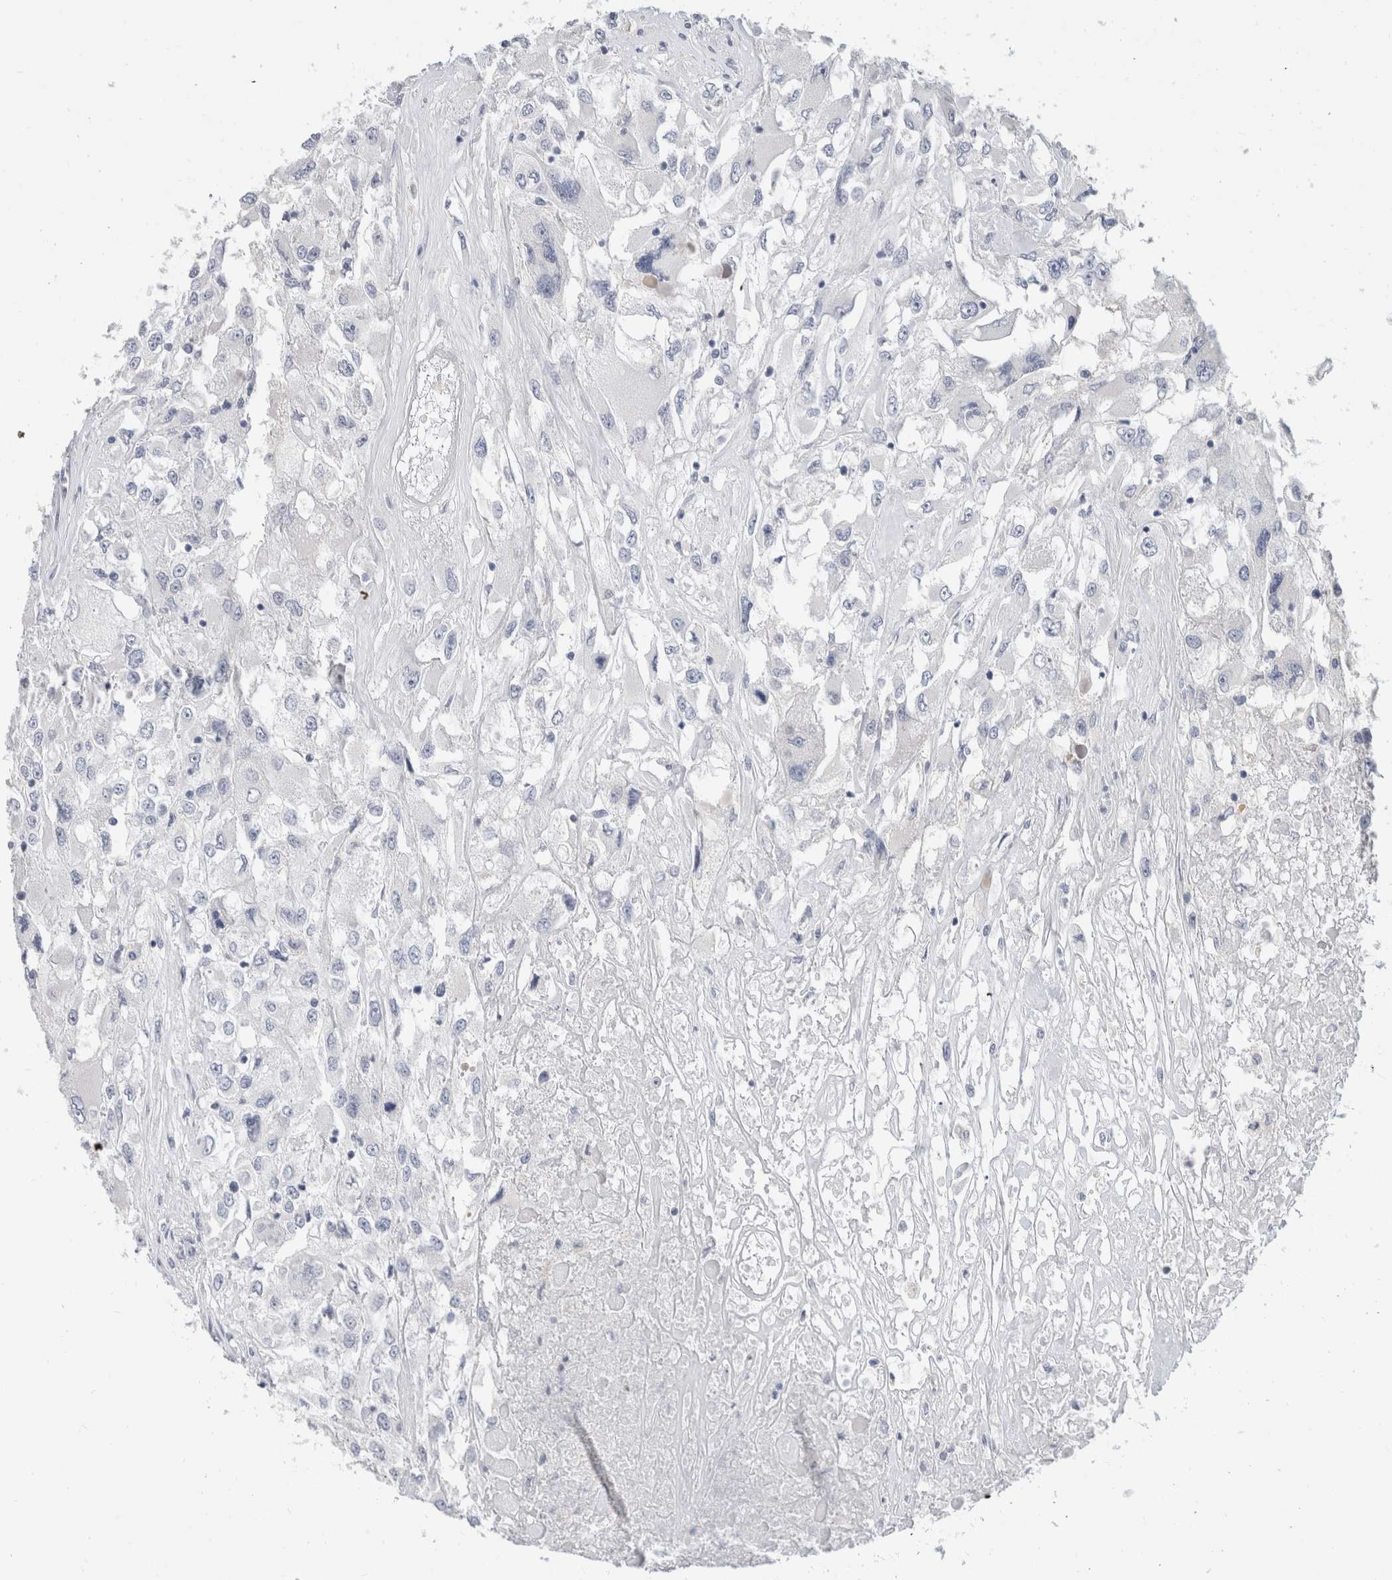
{"staining": {"intensity": "negative", "quantity": "none", "location": "none"}, "tissue": "renal cancer", "cell_type": "Tumor cells", "image_type": "cancer", "snomed": [{"axis": "morphology", "description": "Adenocarcinoma, NOS"}, {"axis": "topography", "description": "Kidney"}], "caption": "Protein analysis of renal adenocarcinoma exhibits no significant staining in tumor cells.", "gene": "BCAN", "patient": {"sex": "female", "age": 52}}